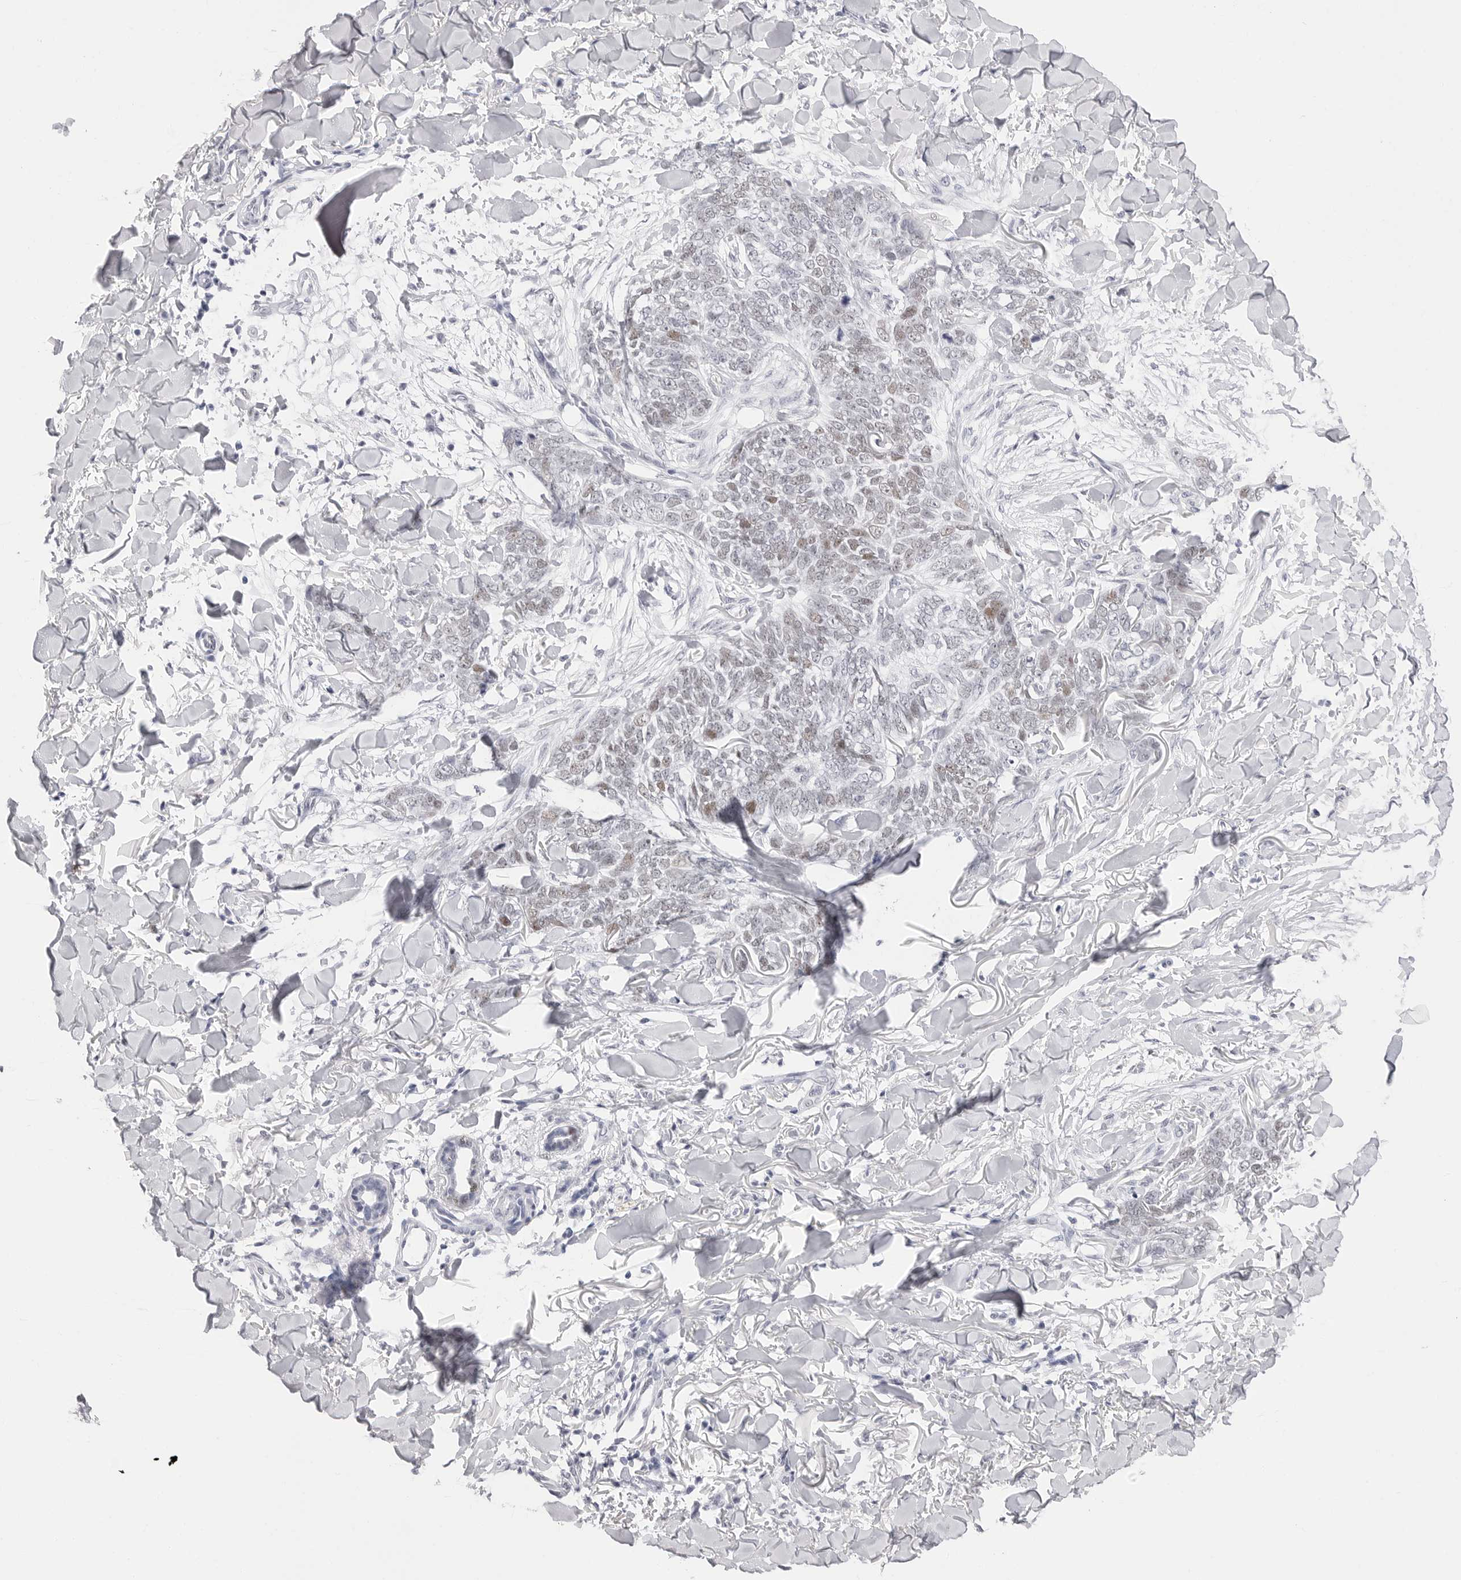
{"staining": {"intensity": "weak", "quantity": "<25%", "location": "nuclear"}, "tissue": "skin cancer", "cell_type": "Tumor cells", "image_type": "cancer", "snomed": [{"axis": "morphology", "description": "Normal tissue, NOS"}, {"axis": "morphology", "description": "Basal cell carcinoma"}, {"axis": "topography", "description": "Skin"}], "caption": "An image of human skin cancer (basal cell carcinoma) is negative for staining in tumor cells.", "gene": "NASP", "patient": {"sex": "male", "age": 77}}